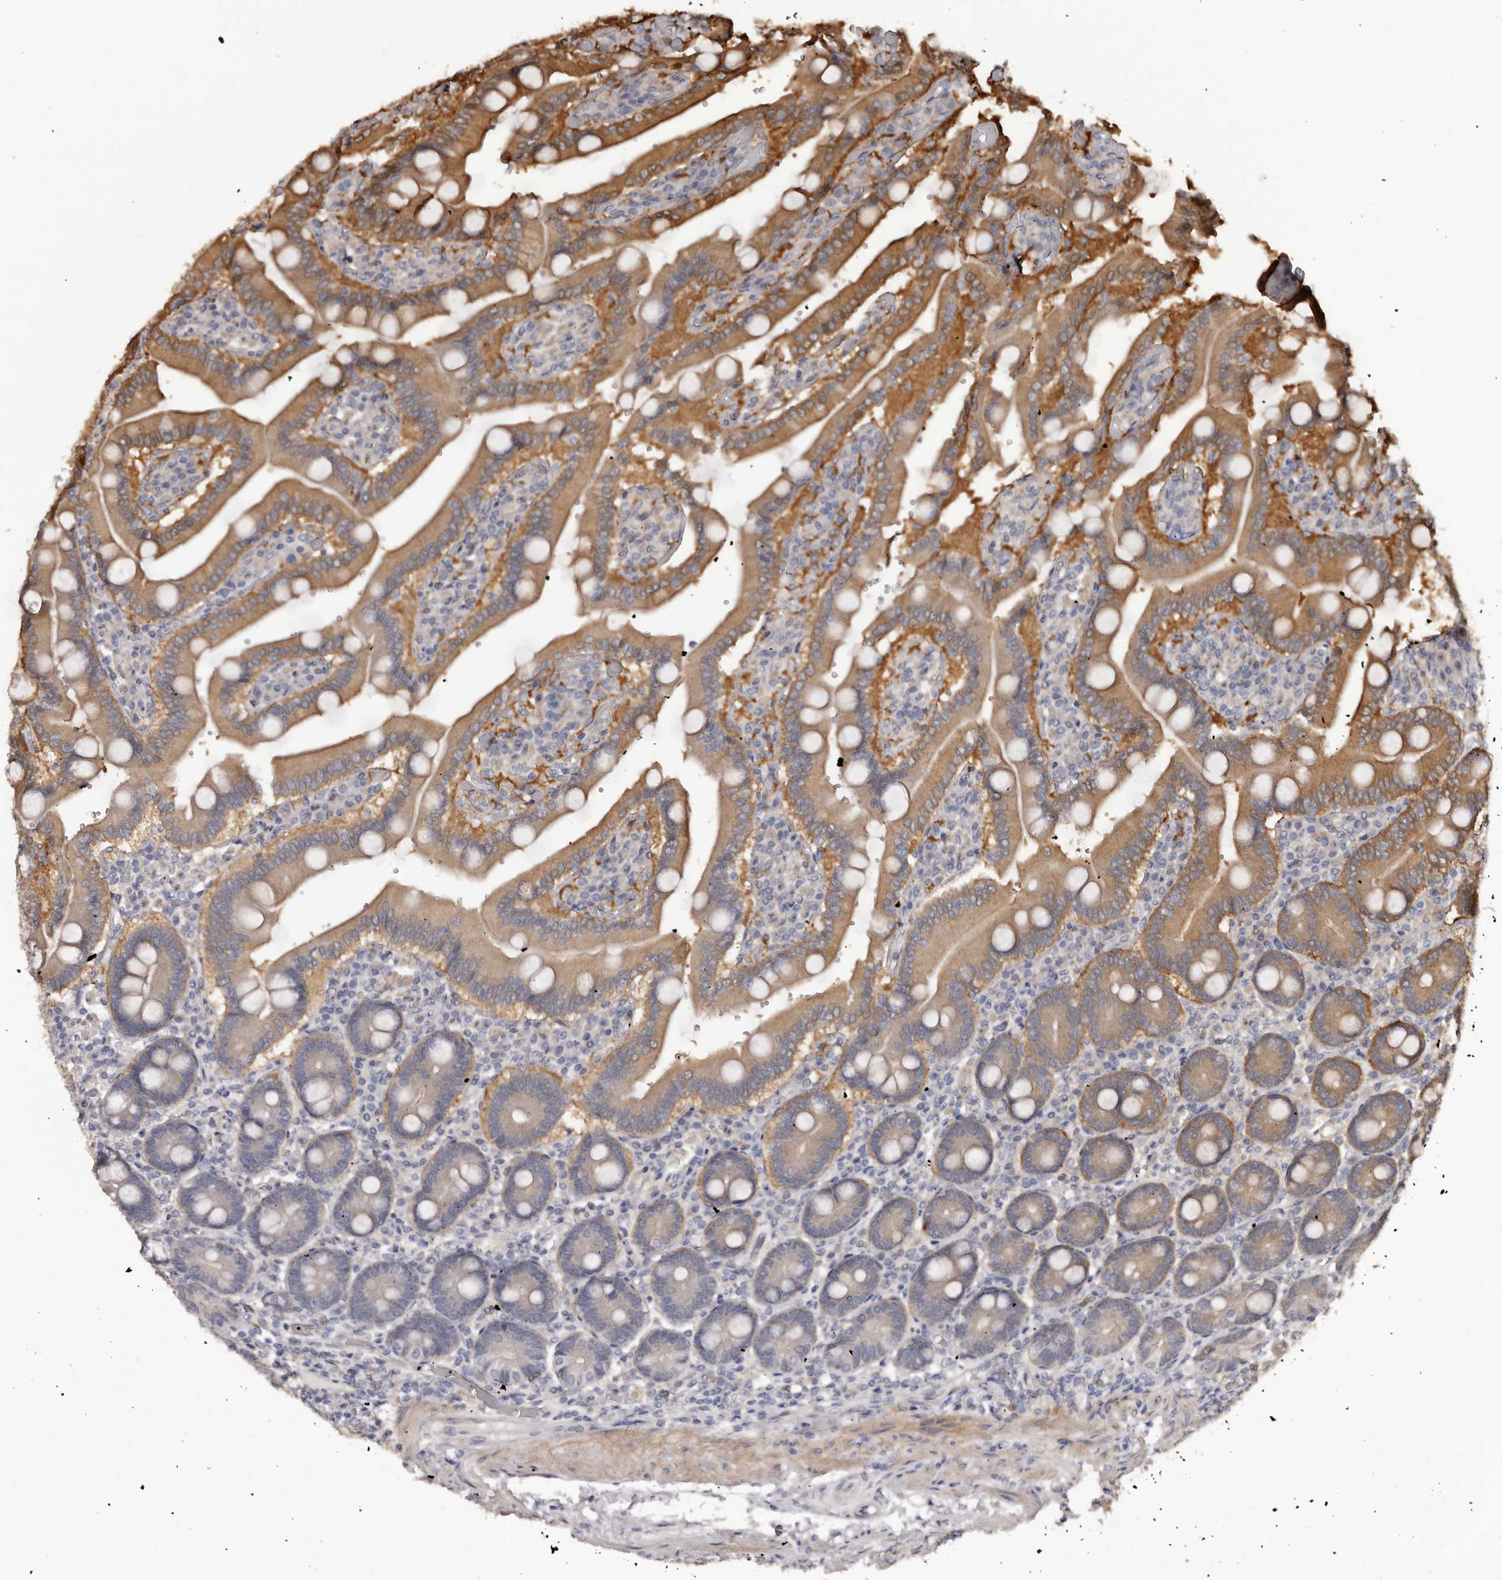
{"staining": {"intensity": "moderate", "quantity": ">75%", "location": "cytoplasmic/membranous"}, "tissue": "duodenum", "cell_type": "Glandular cells", "image_type": "normal", "snomed": [{"axis": "morphology", "description": "Normal tissue, NOS"}, {"axis": "topography", "description": "Duodenum"}], "caption": "Brown immunohistochemical staining in normal human duodenum demonstrates moderate cytoplasmic/membranous positivity in approximately >75% of glandular cells. Nuclei are stained in blue.", "gene": "KCNJ8", "patient": {"sex": "female", "age": 62}}